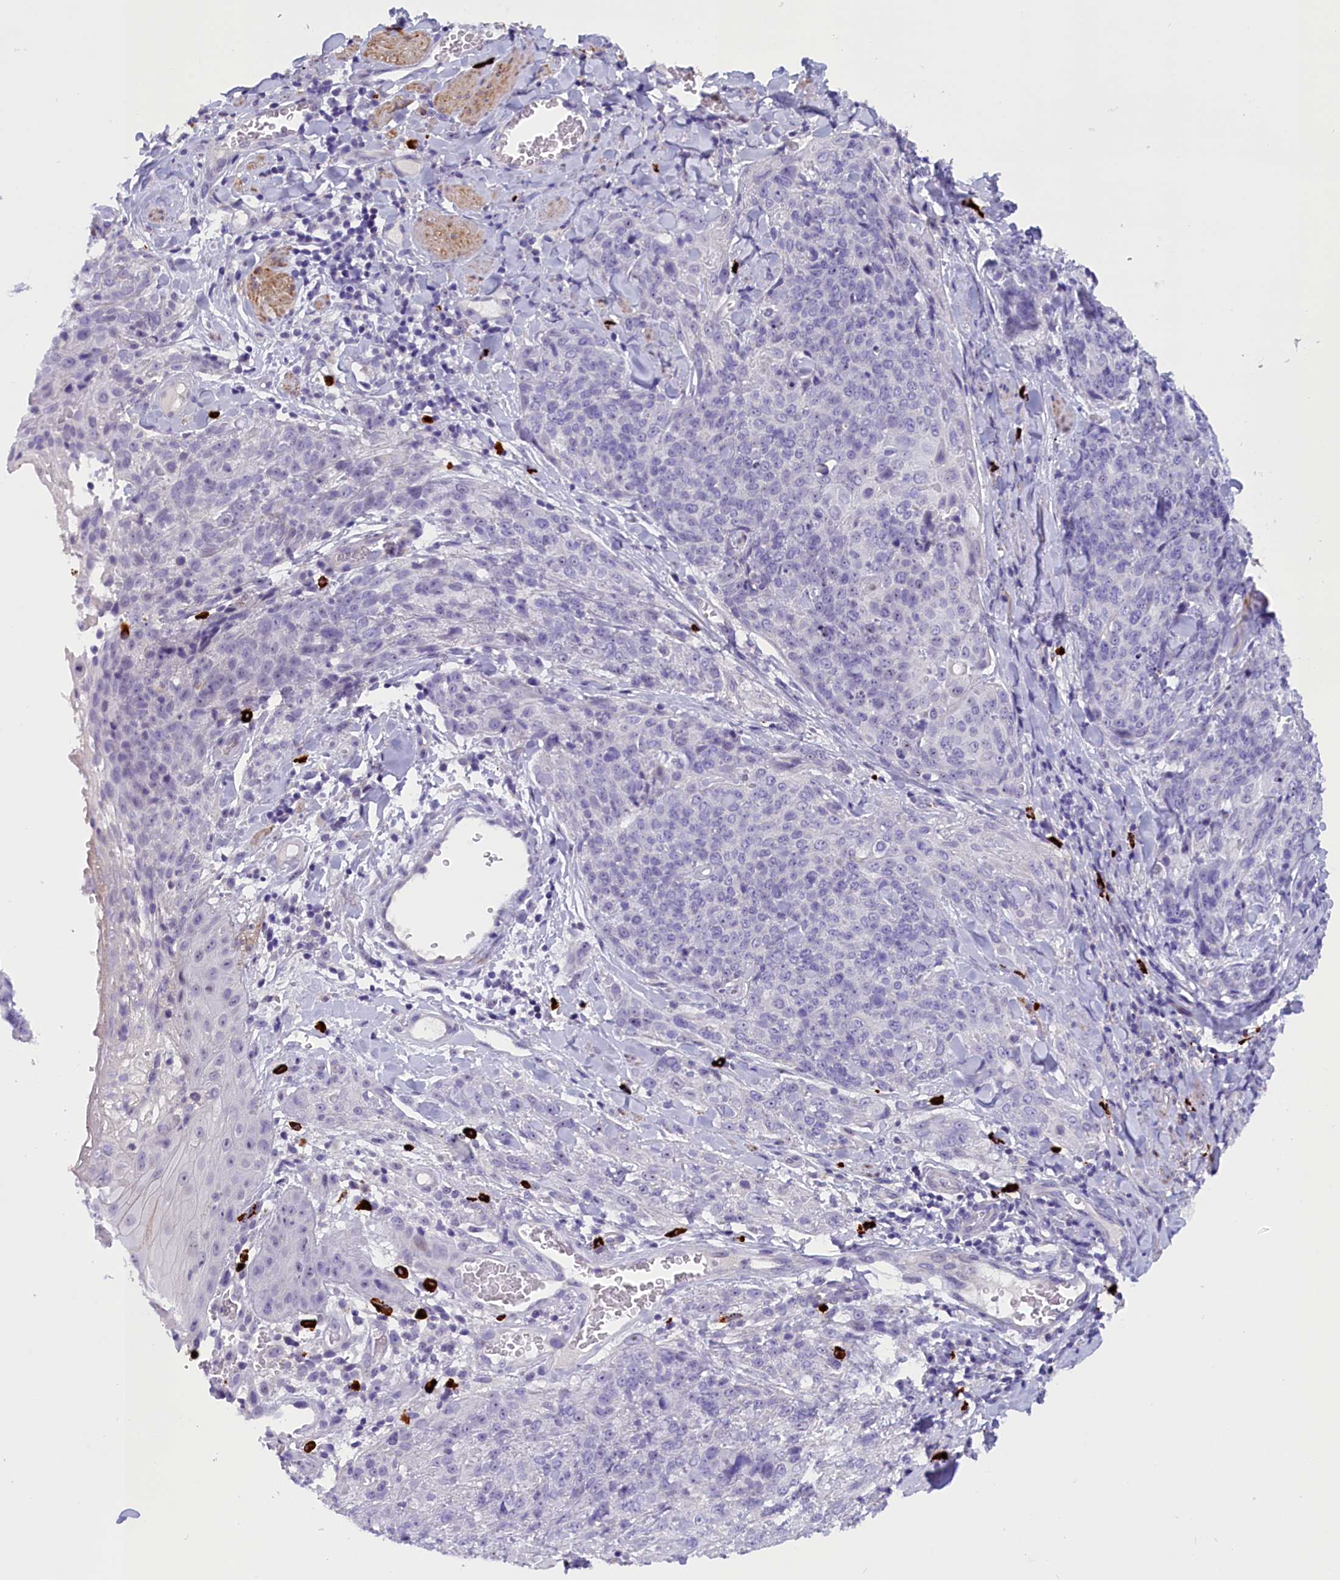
{"staining": {"intensity": "negative", "quantity": "none", "location": "none"}, "tissue": "skin cancer", "cell_type": "Tumor cells", "image_type": "cancer", "snomed": [{"axis": "morphology", "description": "Squamous cell carcinoma, NOS"}, {"axis": "topography", "description": "Skin"}, {"axis": "topography", "description": "Vulva"}], "caption": "Skin squamous cell carcinoma was stained to show a protein in brown. There is no significant staining in tumor cells.", "gene": "RTTN", "patient": {"sex": "female", "age": 85}}